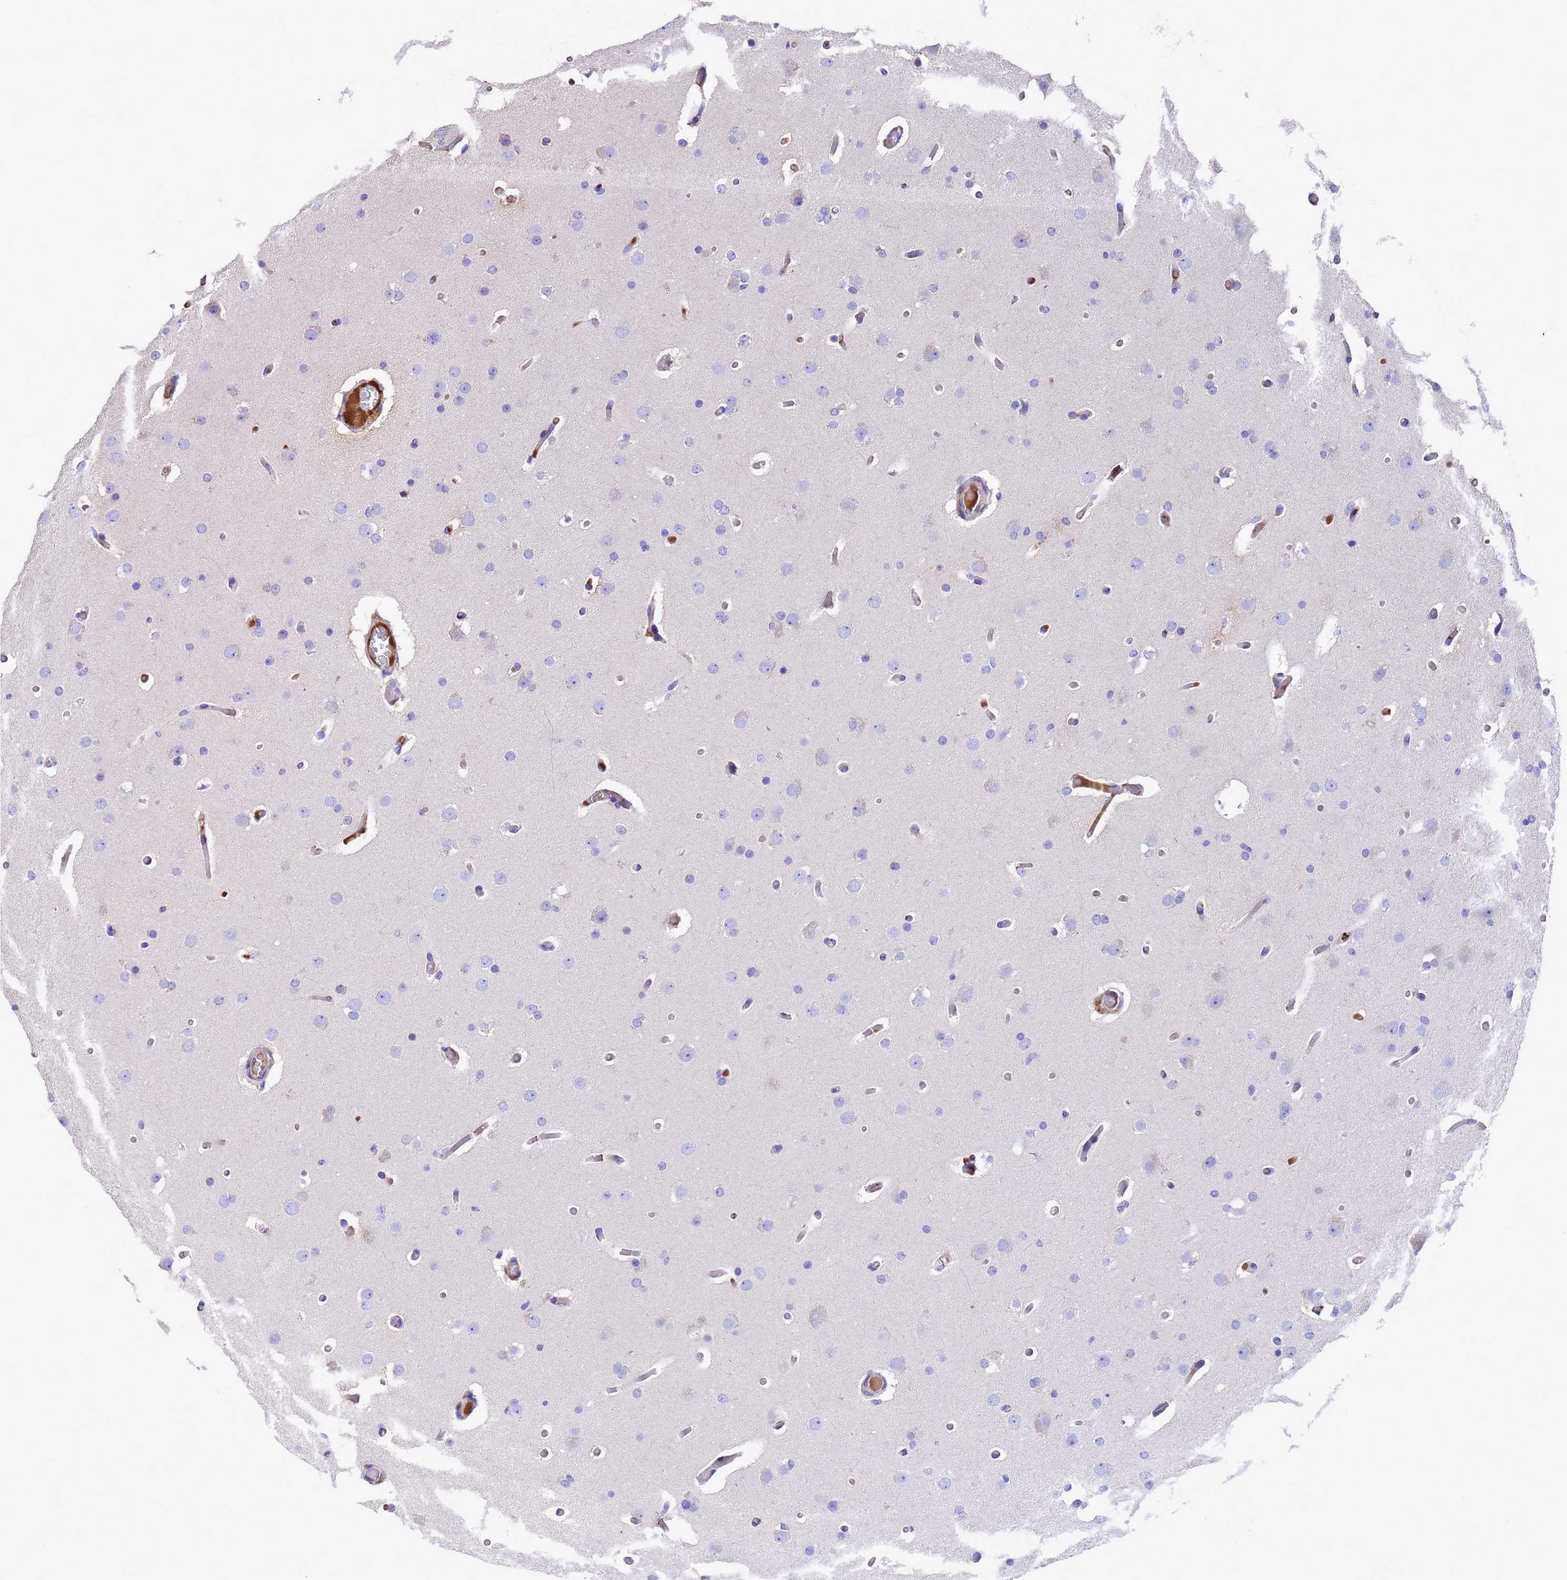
{"staining": {"intensity": "negative", "quantity": "none", "location": "none"}, "tissue": "glioma", "cell_type": "Tumor cells", "image_type": "cancer", "snomed": [{"axis": "morphology", "description": "Glioma, malignant, High grade"}, {"axis": "topography", "description": "Cerebral cortex"}], "caption": "An immunohistochemistry histopathology image of malignant glioma (high-grade) is shown. There is no staining in tumor cells of malignant glioma (high-grade). (DAB (3,3'-diaminobenzidine) IHC visualized using brightfield microscopy, high magnification).", "gene": "ELP6", "patient": {"sex": "female", "age": 36}}